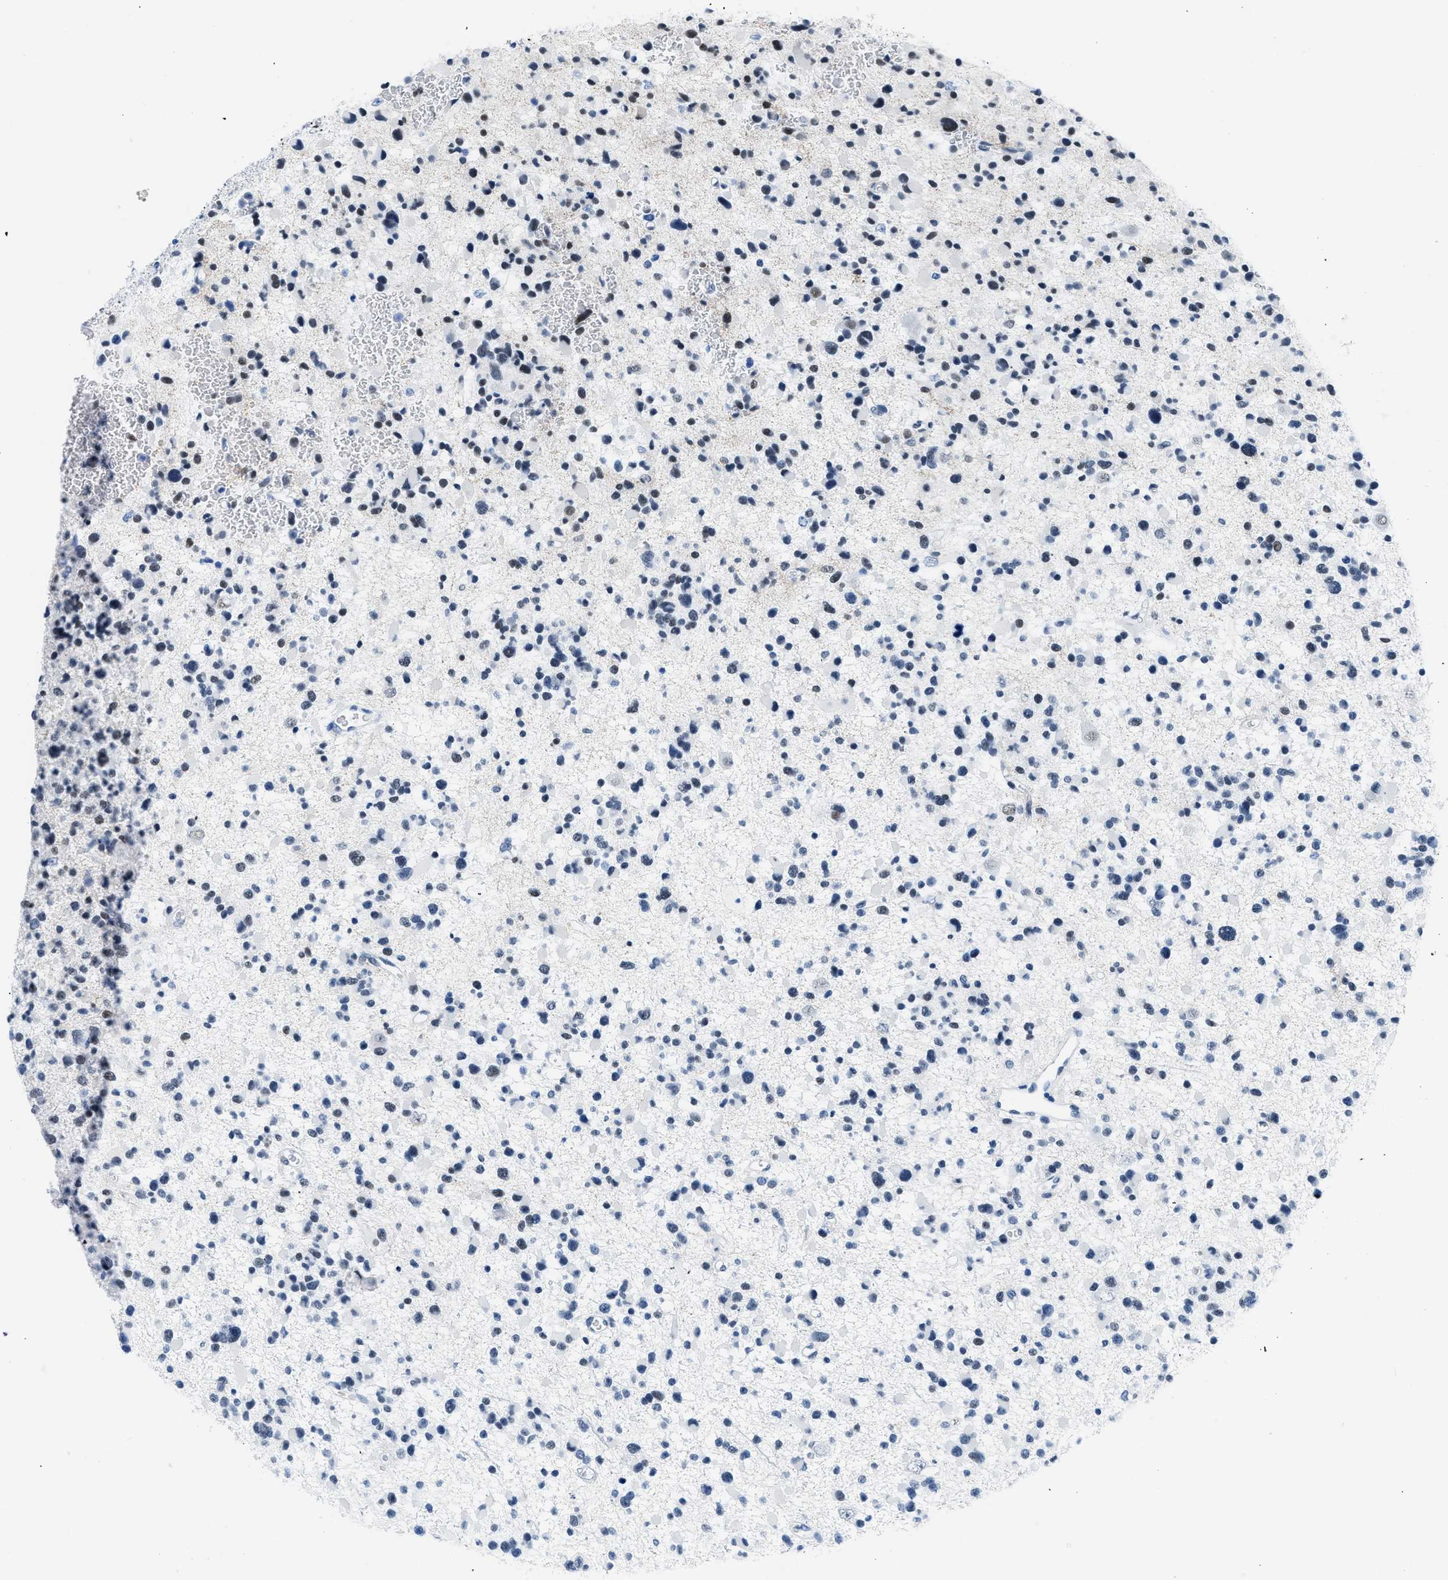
{"staining": {"intensity": "weak", "quantity": "25%-75%", "location": "nuclear"}, "tissue": "glioma", "cell_type": "Tumor cells", "image_type": "cancer", "snomed": [{"axis": "morphology", "description": "Glioma, malignant, Low grade"}, {"axis": "topography", "description": "Brain"}], "caption": "Protein staining displays weak nuclear staining in approximately 25%-75% of tumor cells in glioma.", "gene": "CTBP1", "patient": {"sex": "female", "age": 22}}